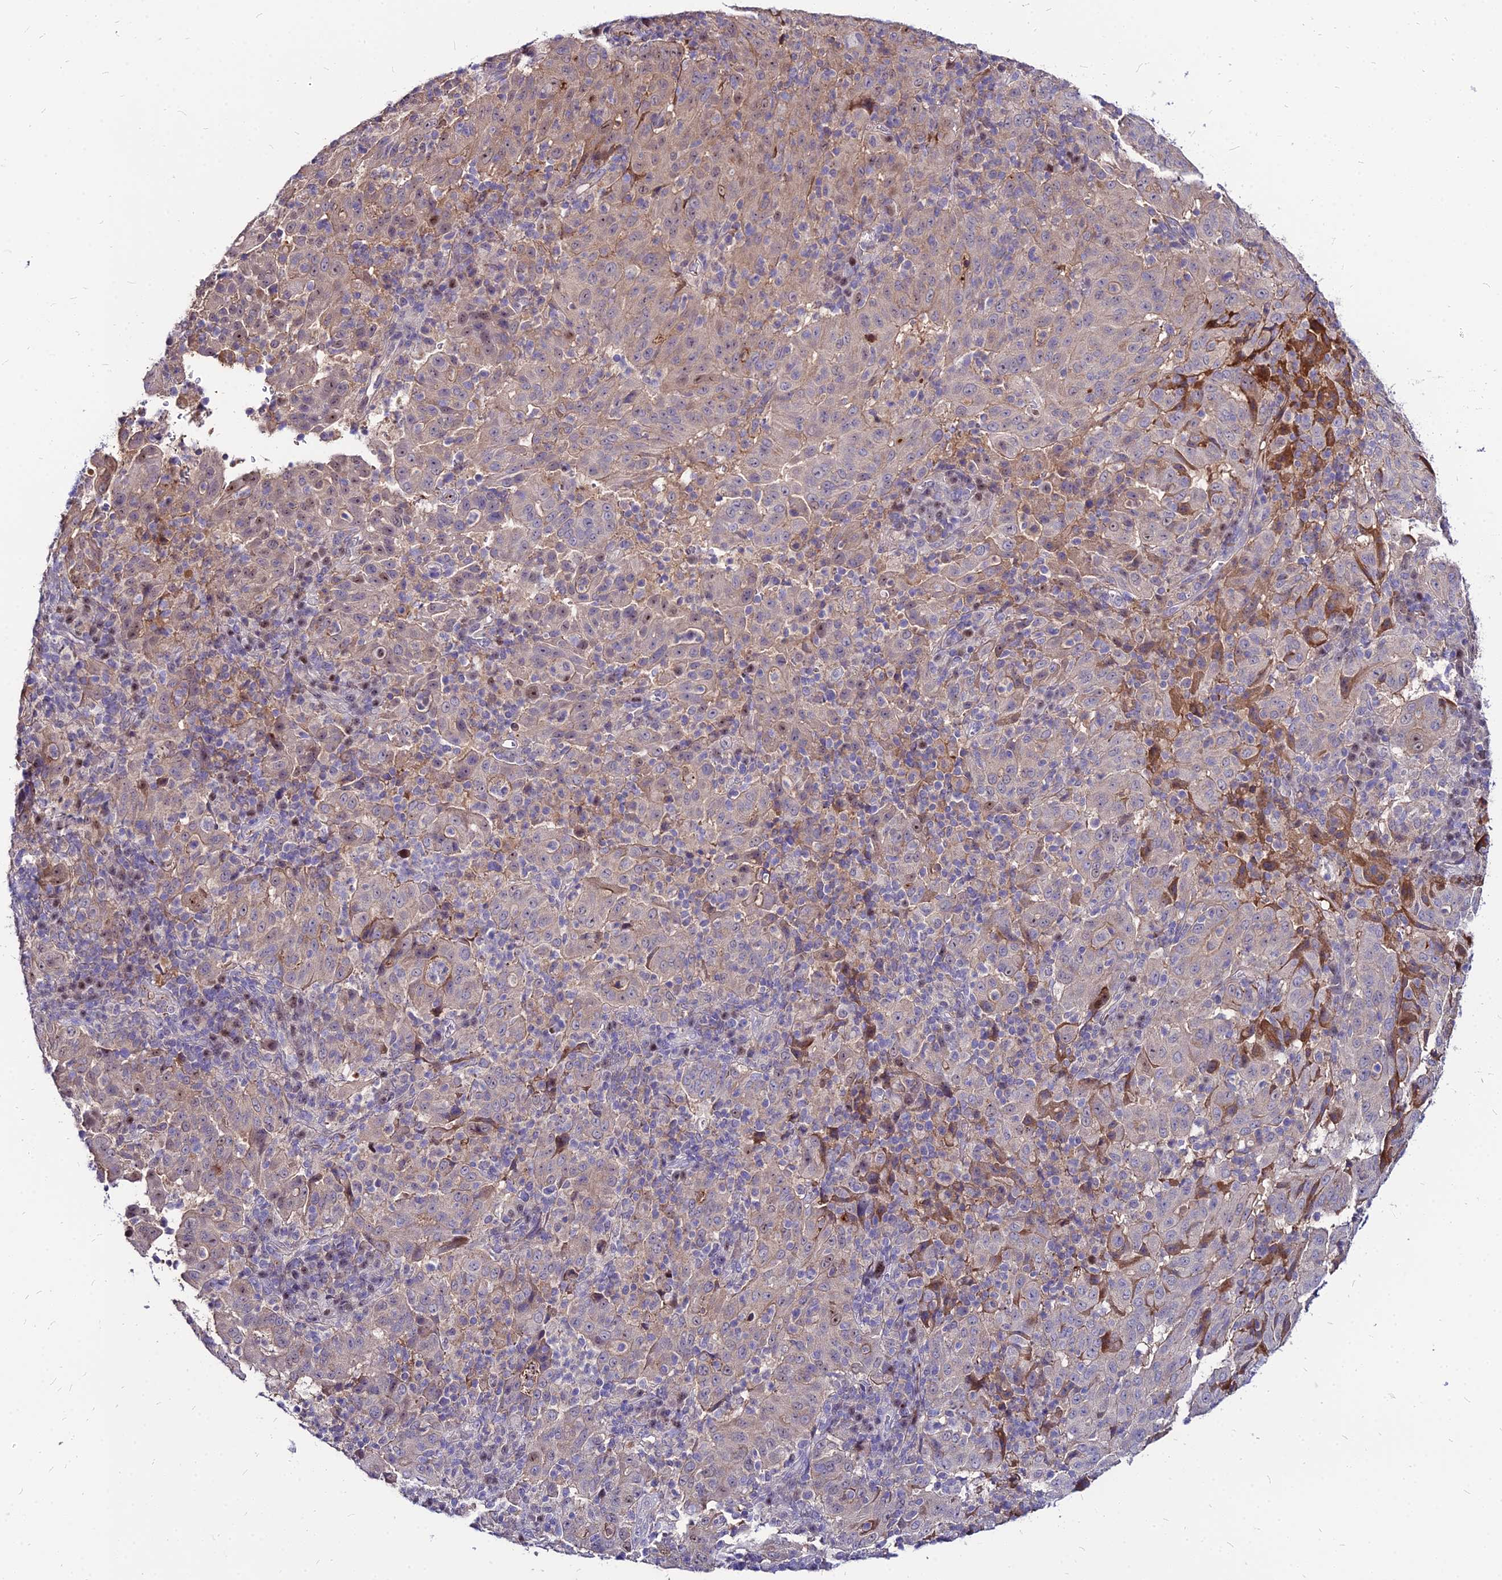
{"staining": {"intensity": "negative", "quantity": "none", "location": "none"}, "tissue": "pancreatic cancer", "cell_type": "Tumor cells", "image_type": "cancer", "snomed": [{"axis": "morphology", "description": "Adenocarcinoma, NOS"}, {"axis": "topography", "description": "Pancreas"}], "caption": "Pancreatic cancer (adenocarcinoma) stained for a protein using IHC exhibits no expression tumor cells.", "gene": "ACSM6", "patient": {"sex": "male", "age": 63}}